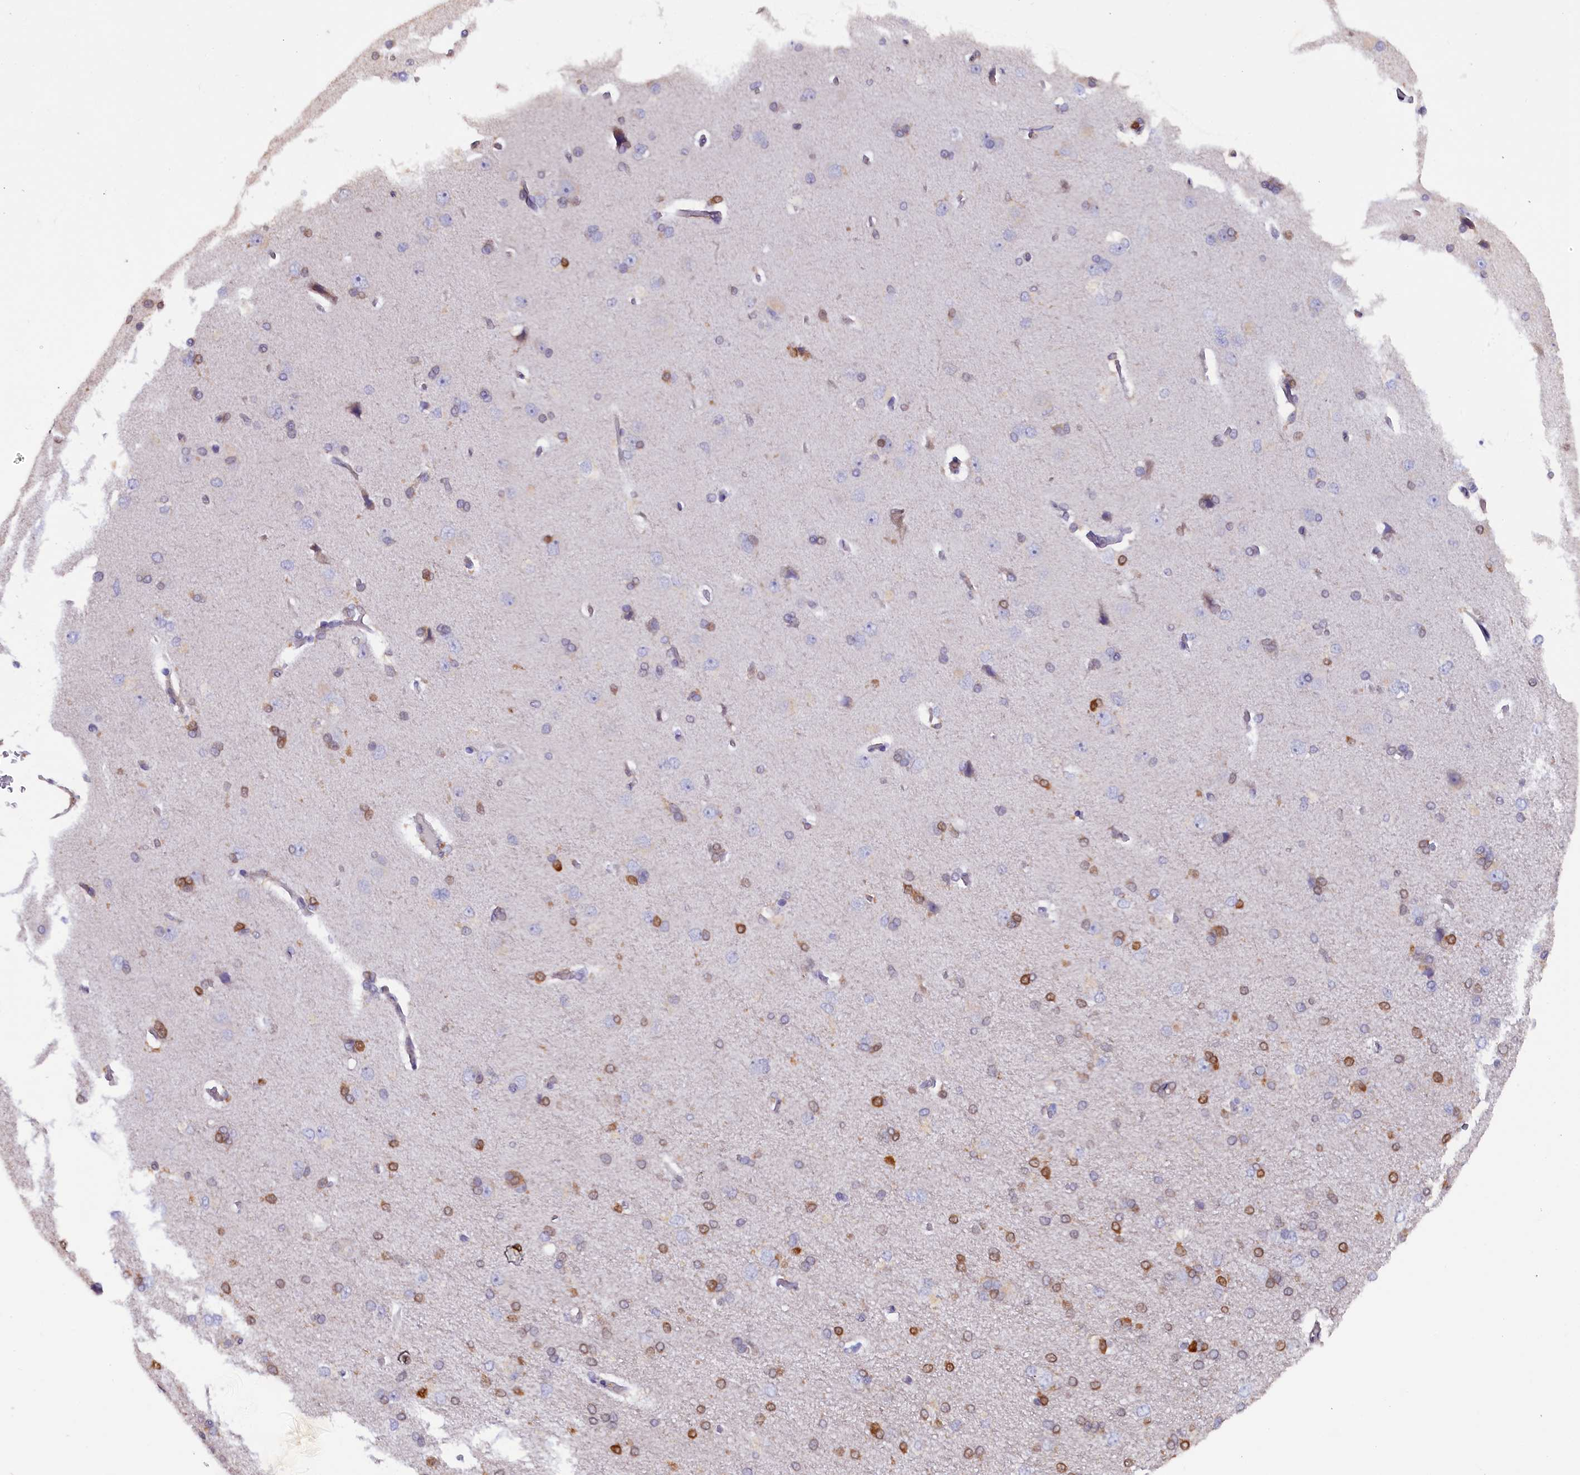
{"staining": {"intensity": "negative", "quantity": "none", "location": "none"}, "tissue": "cerebral cortex", "cell_type": "Endothelial cells", "image_type": "normal", "snomed": [{"axis": "morphology", "description": "Normal tissue, NOS"}, {"axis": "topography", "description": "Cerebral cortex"}], "caption": "This is an immunohistochemistry (IHC) image of benign cerebral cortex. There is no positivity in endothelial cells.", "gene": "JPT2", "patient": {"sex": "male", "age": 62}}